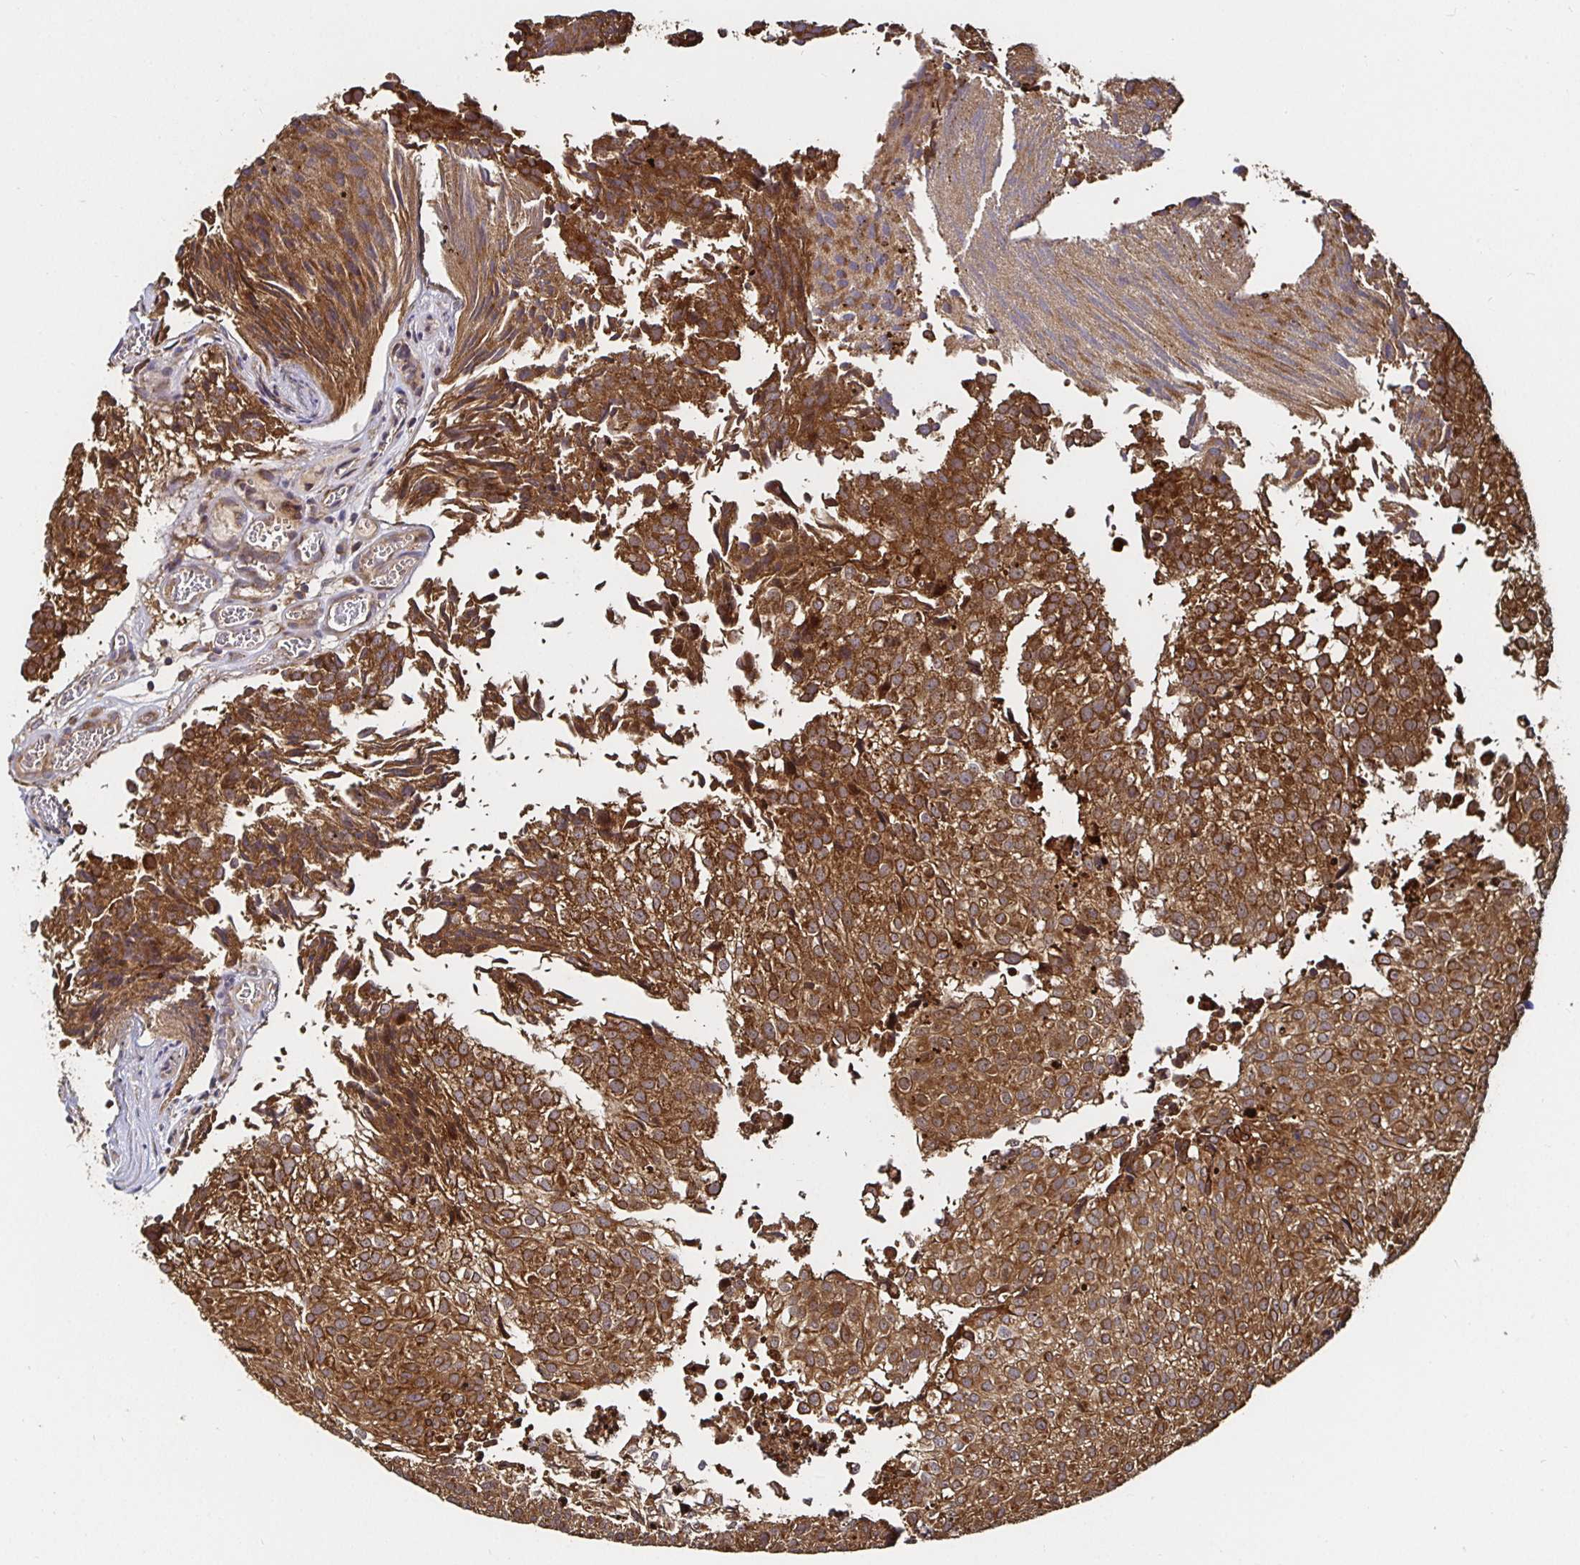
{"staining": {"intensity": "strong", "quantity": ">75%", "location": "cytoplasmic/membranous"}, "tissue": "urothelial cancer", "cell_type": "Tumor cells", "image_type": "cancer", "snomed": [{"axis": "morphology", "description": "Urothelial carcinoma, Low grade"}, {"axis": "topography", "description": "Urinary bladder"}], "caption": "Urothelial cancer stained with a protein marker demonstrates strong staining in tumor cells.", "gene": "MLST8", "patient": {"sex": "male", "age": 80}}